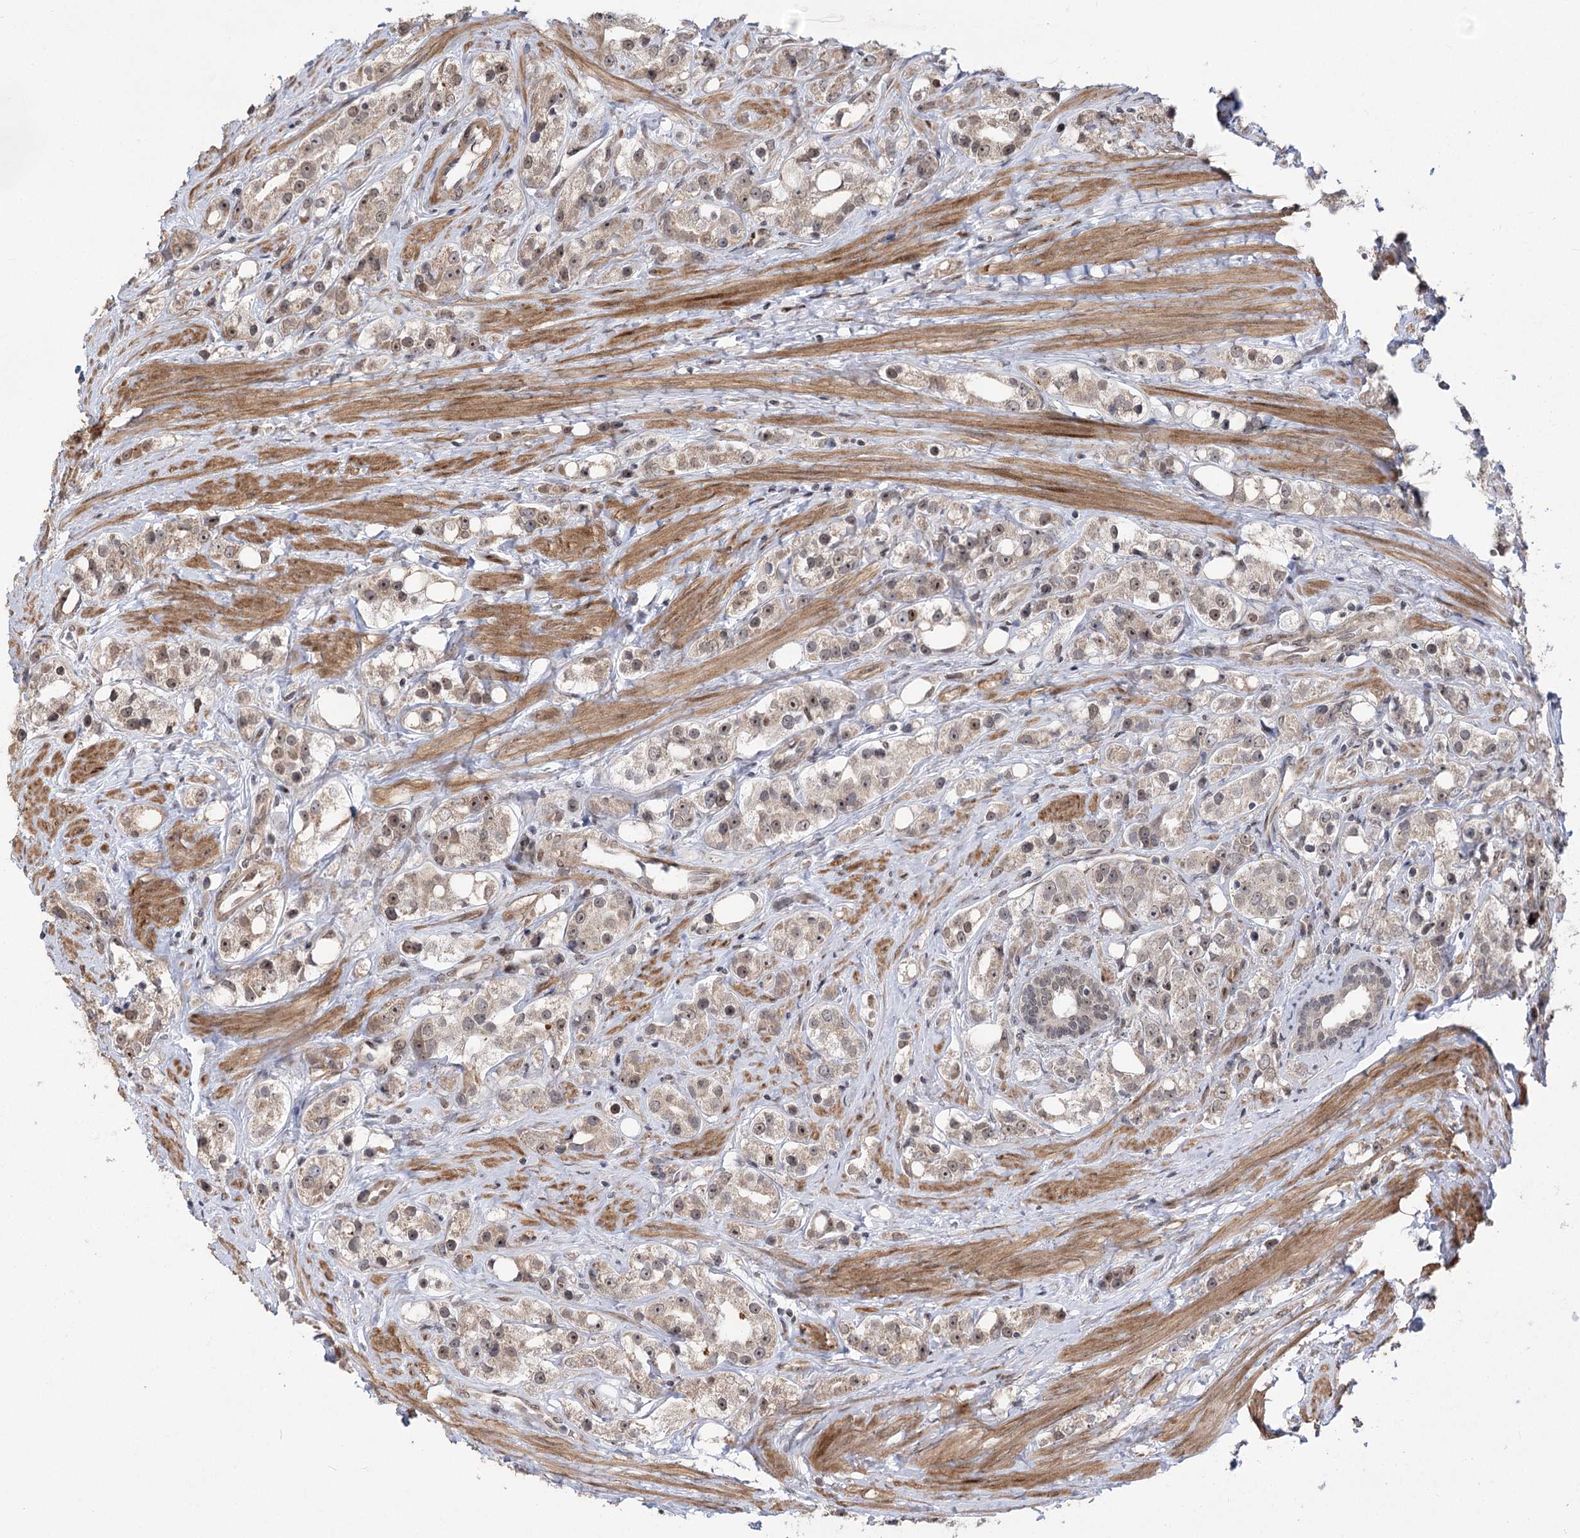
{"staining": {"intensity": "weak", "quantity": "25%-75%", "location": "cytoplasmic/membranous,nuclear"}, "tissue": "prostate cancer", "cell_type": "Tumor cells", "image_type": "cancer", "snomed": [{"axis": "morphology", "description": "Adenocarcinoma, NOS"}, {"axis": "topography", "description": "Prostate"}], "caption": "Prostate cancer (adenocarcinoma) tissue demonstrates weak cytoplasmic/membranous and nuclear positivity in about 25%-75% of tumor cells", "gene": "TENM2", "patient": {"sex": "male", "age": 79}}